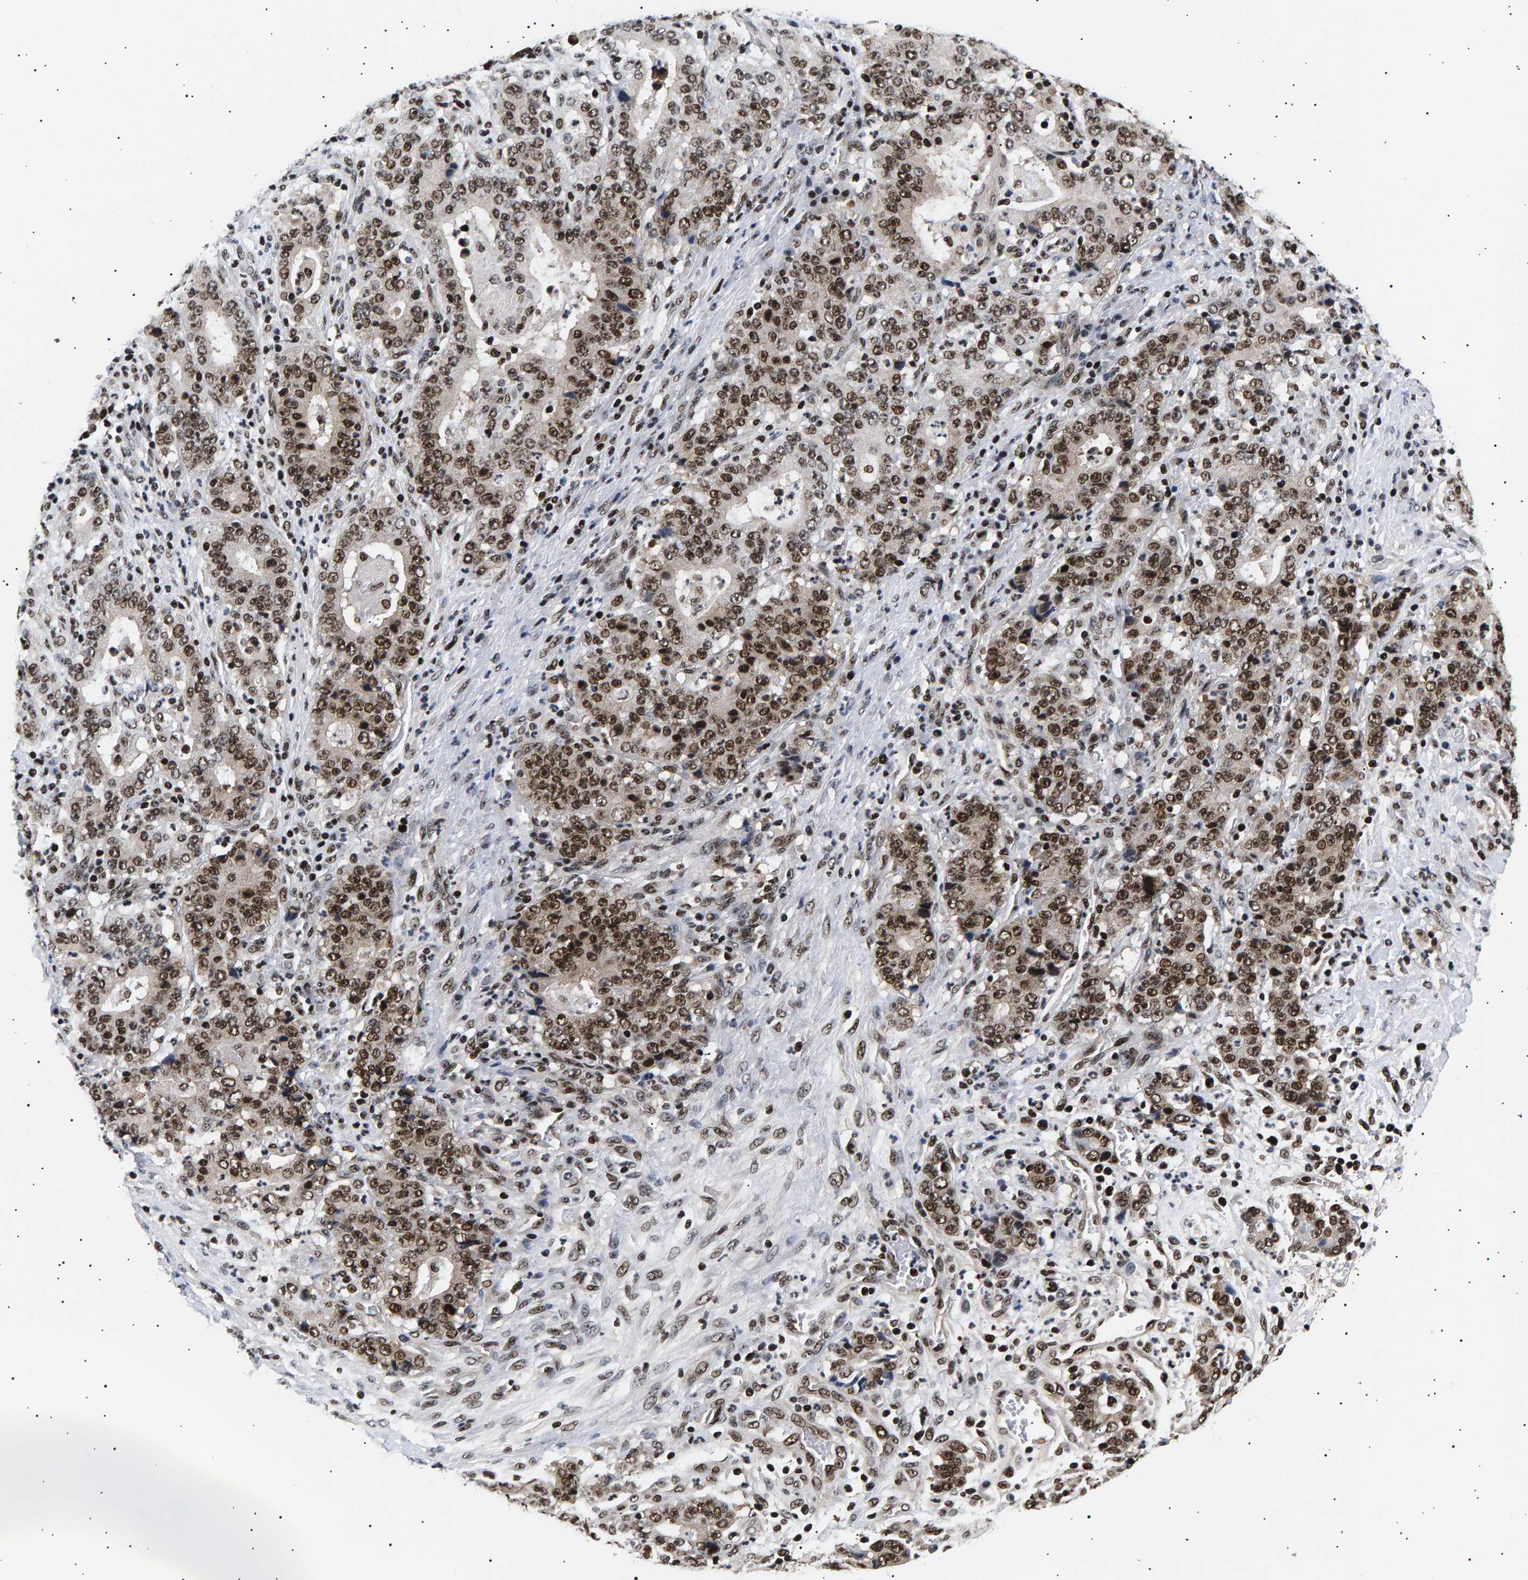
{"staining": {"intensity": "moderate", "quantity": ">75%", "location": "nuclear"}, "tissue": "stomach cancer", "cell_type": "Tumor cells", "image_type": "cancer", "snomed": [{"axis": "morphology", "description": "Normal tissue, NOS"}, {"axis": "morphology", "description": "Adenocarcinoma, NOS"}, {"axis": "topography", "description": "Stomach, upper"}, {"axis": "topography", "description": "Stomach"}], "caption": "DAB immunohistochemical staining of human stomach cancer demonstrates moderate nuclear protein positivity in approximately >75% of tumor cells.", "gene": "ANKRD40", "patient": {"sex": "male", "age": 59}}